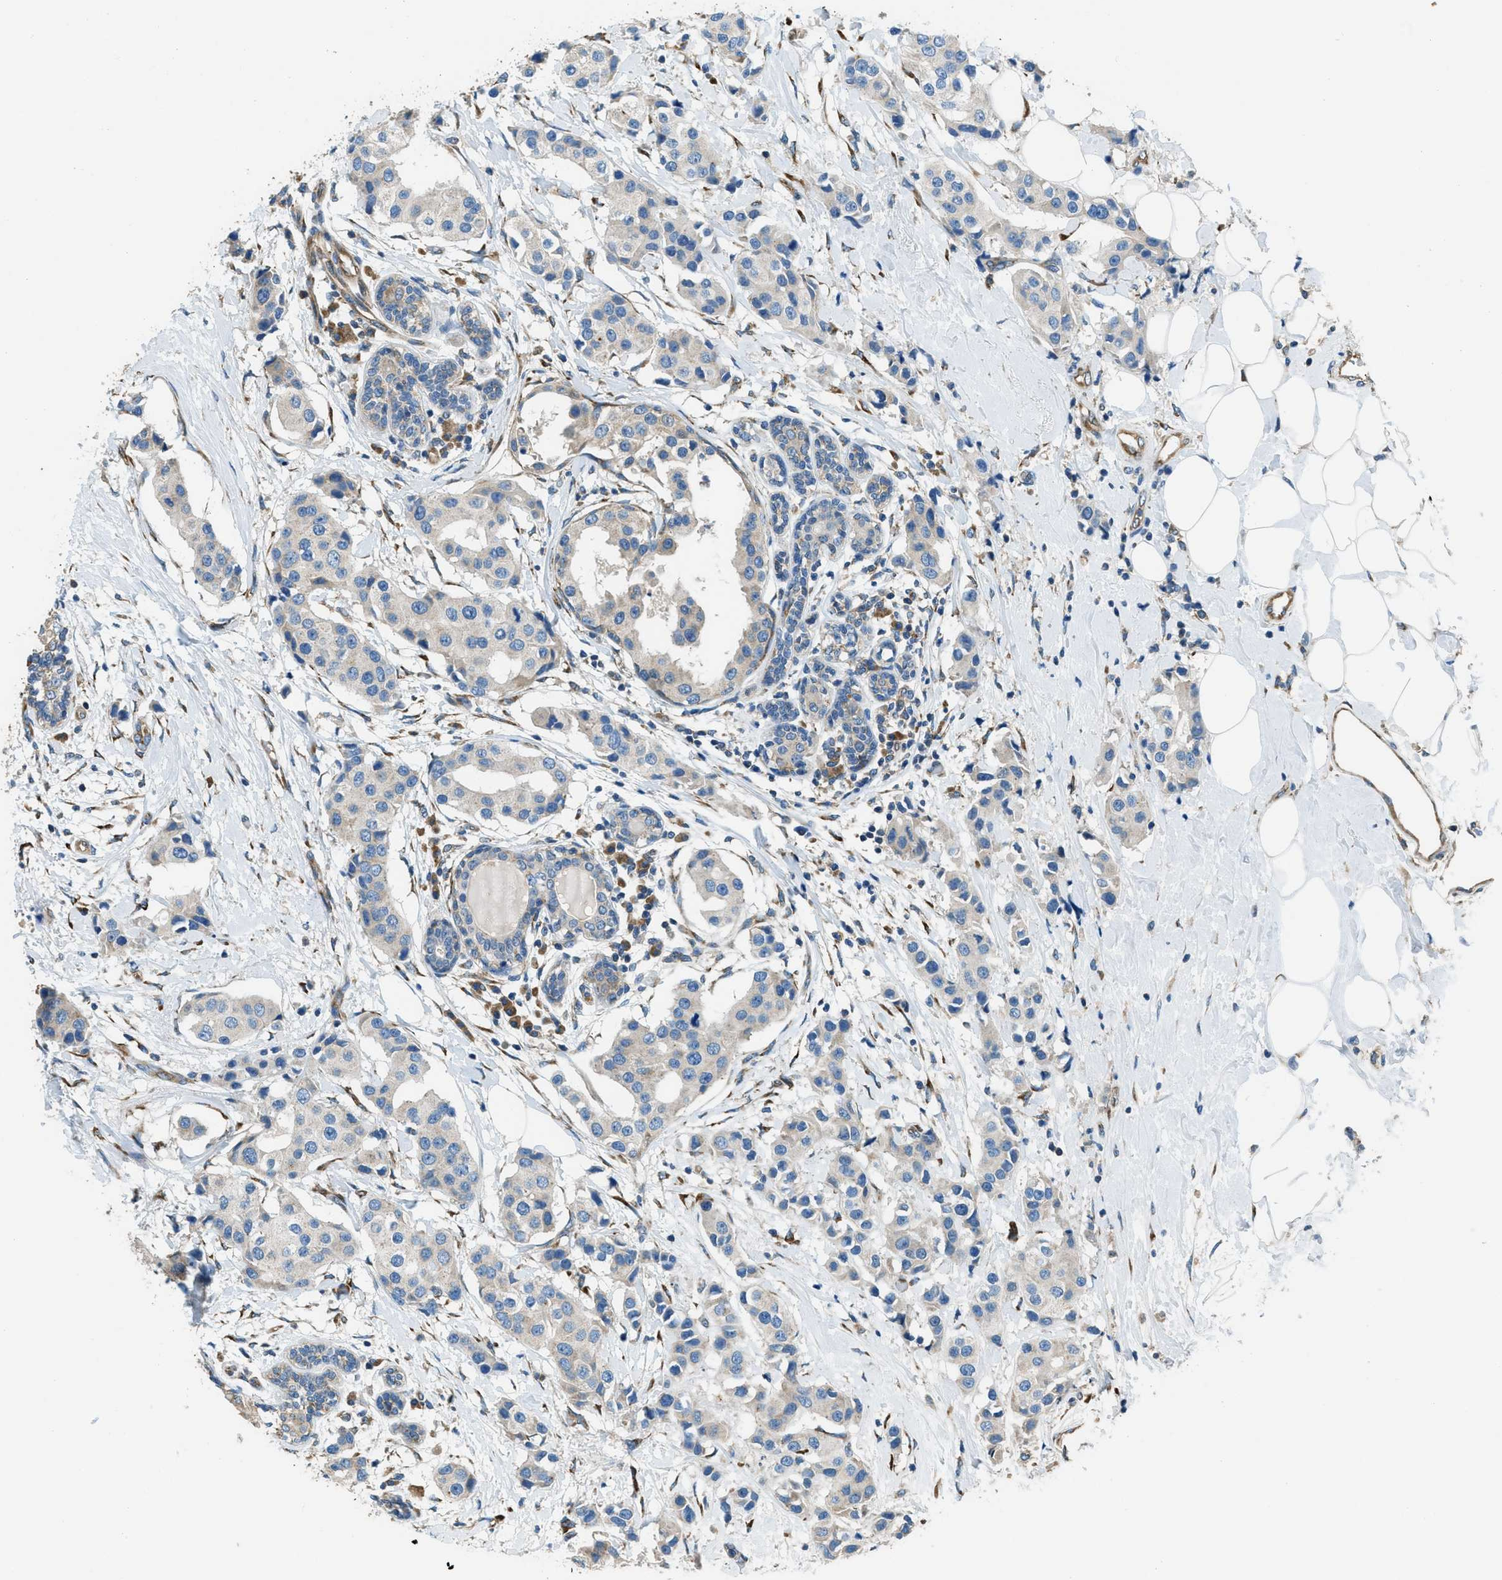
{"staining": {"intensity": "negative", "quantity": "none", "location": "none"}, "tissue": "breast cancer", "cell_type": "Tumor cells", "image_type": "cancer", "snomed": [{"axis": "morphology", "description": "Normal tissue, NOS"}, {"axis": "morphology", "description": "Duct carcinoma"}, {"axis": "topography", "description": "Breast"}], "caption": "High power microscopy histopathology image of an IHC photomicrograph of breast cancer, revealing no significant positivity in tumor cells.", "gene": "GIMAP8", "patient": {"sex": "female", "age": 39}}